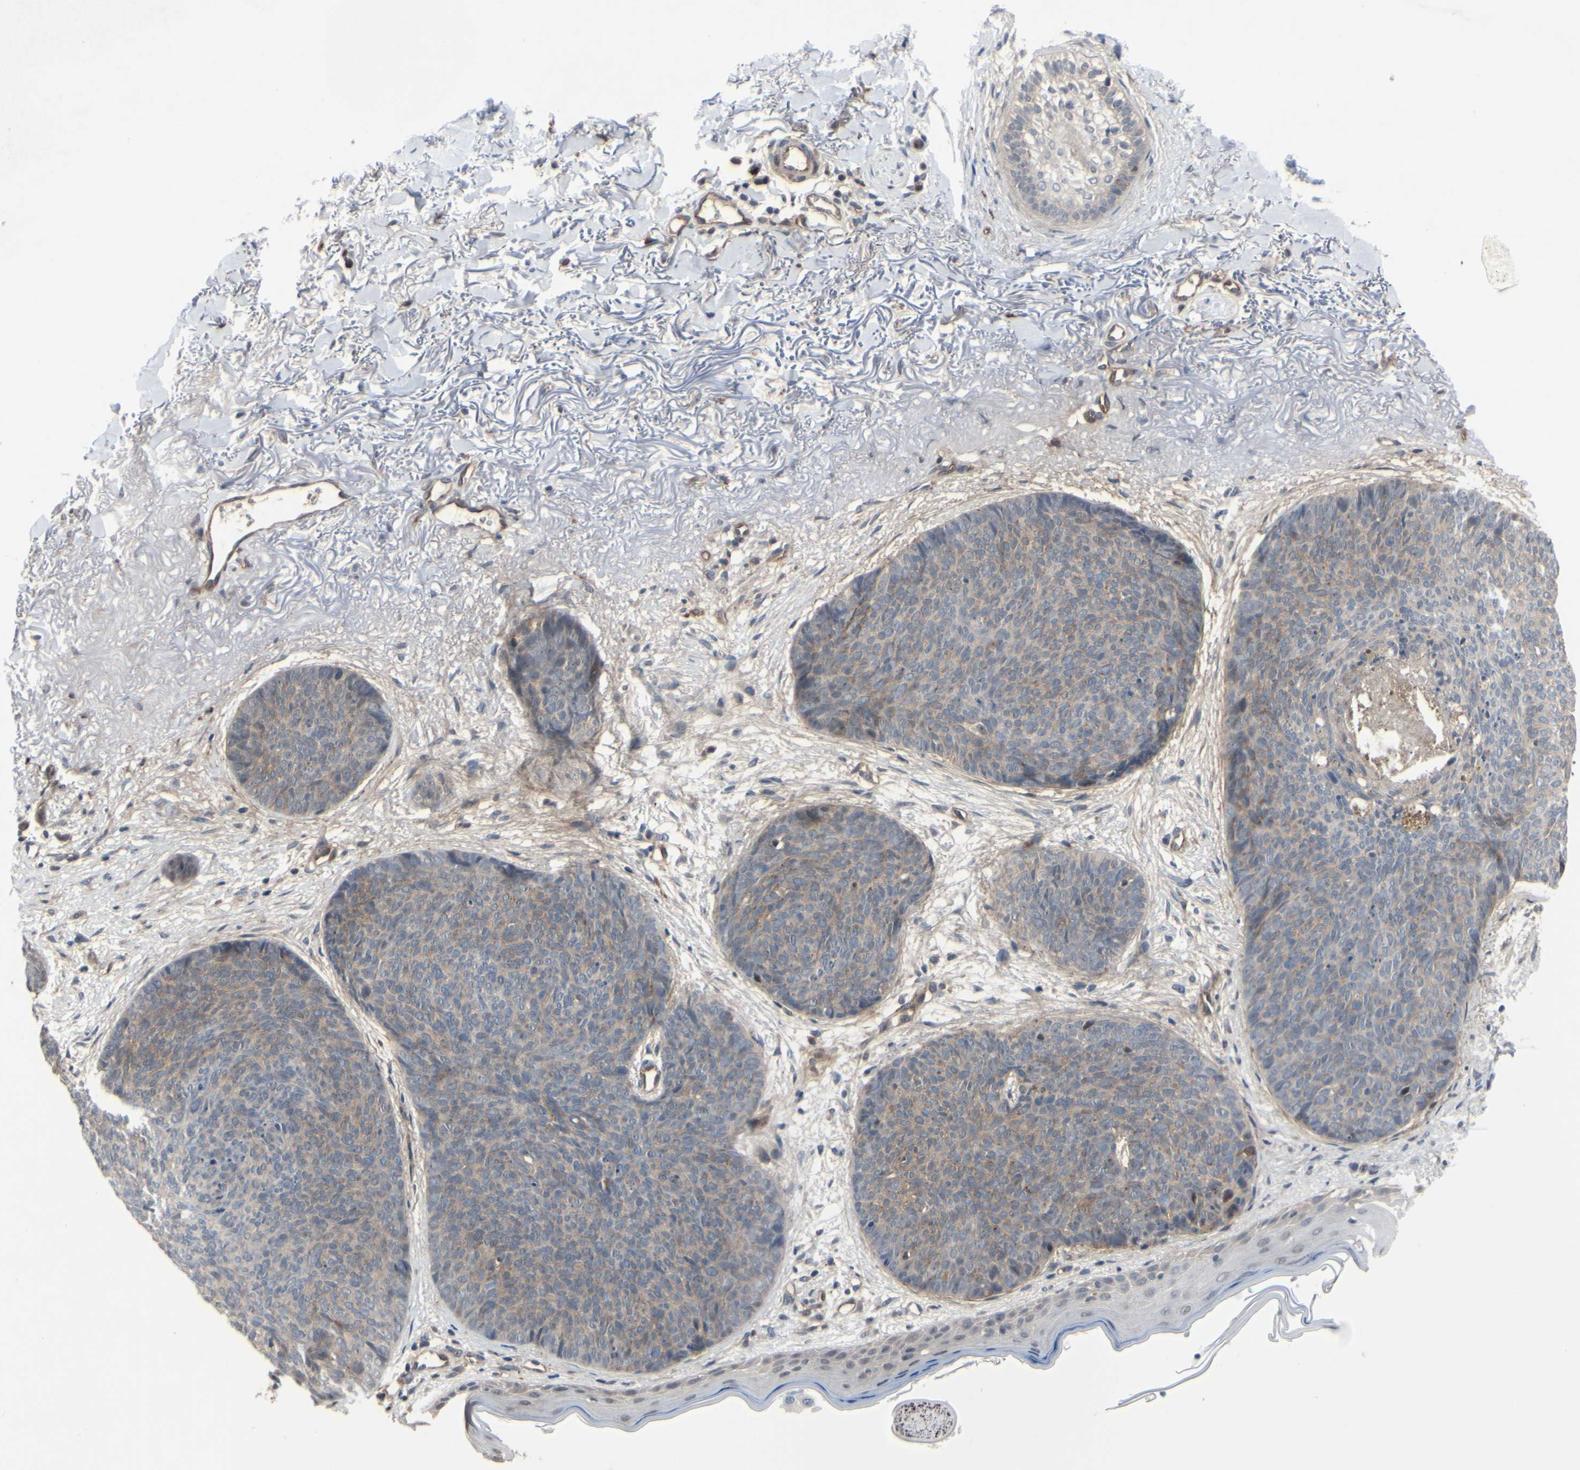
{"staining": {"intensity": "moderate", "quantity": "25%-75%", "location": "cytoplasmic/membranous"}, "tissue": "skin cancer", "cell_type": "Tumor cells", "image_type": "cancer", "snomed": [{"axis": "morphology", "description": "Normal tissue, NOS"}, {"axis": "morphology", "description": "Basal cell carcinoma"}, {"axis": "topography", "description": "Skin"}], "caption": "Immunohistochemistry (IHC) image of human basal cell carcinoma (skin) stained for a protein (brown), which shows medium levels of moderate cytoplasmic/membranous staining in approximately 25%-75% of tumor cells.", "gene": "COMMD9", "patient": {"sex": "female", "age": 70}}